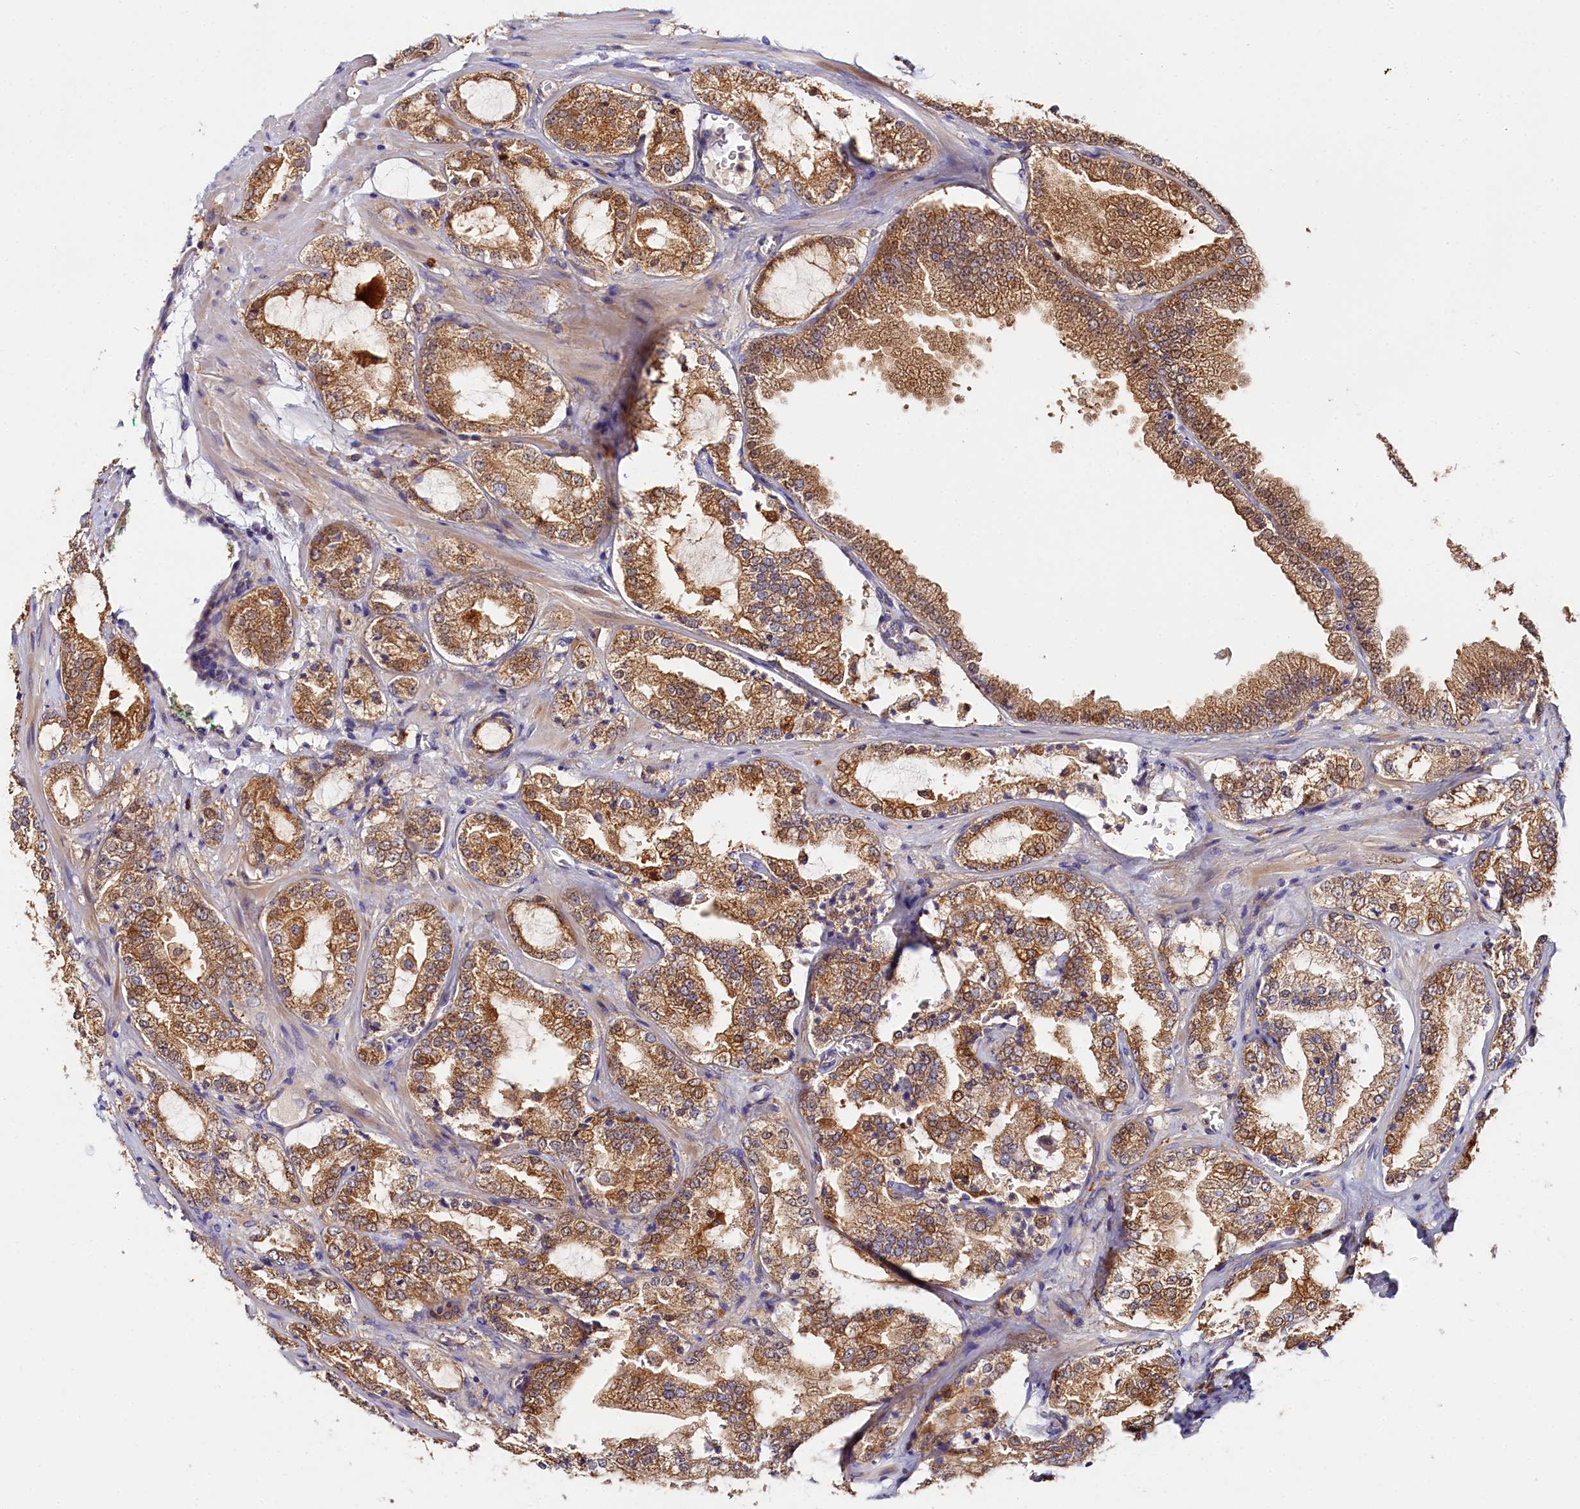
{"staining": {"intensity": "moderate", "quantity": ">75%", "location": "cytoplasmic/membranous"}, "tissue": "prostate cancer", "cell_type": "Tumor cells", "image_type": "cancer", "snomed": [{"axis": "morphology", "description": "Adenocarcinoma, High grade"}, {"axis": "topography", "description": "Prostate"}], "caption": "Moderate cytoplasmic/membranous expression for a protein is identified in approximately >75% of tumor cells of prostate cancer (high-grade adenocarcinoma) using immunohistochemistry (IHC).", "gene": "KATNB1", "patient": {"sex": "male", "age": 64}}